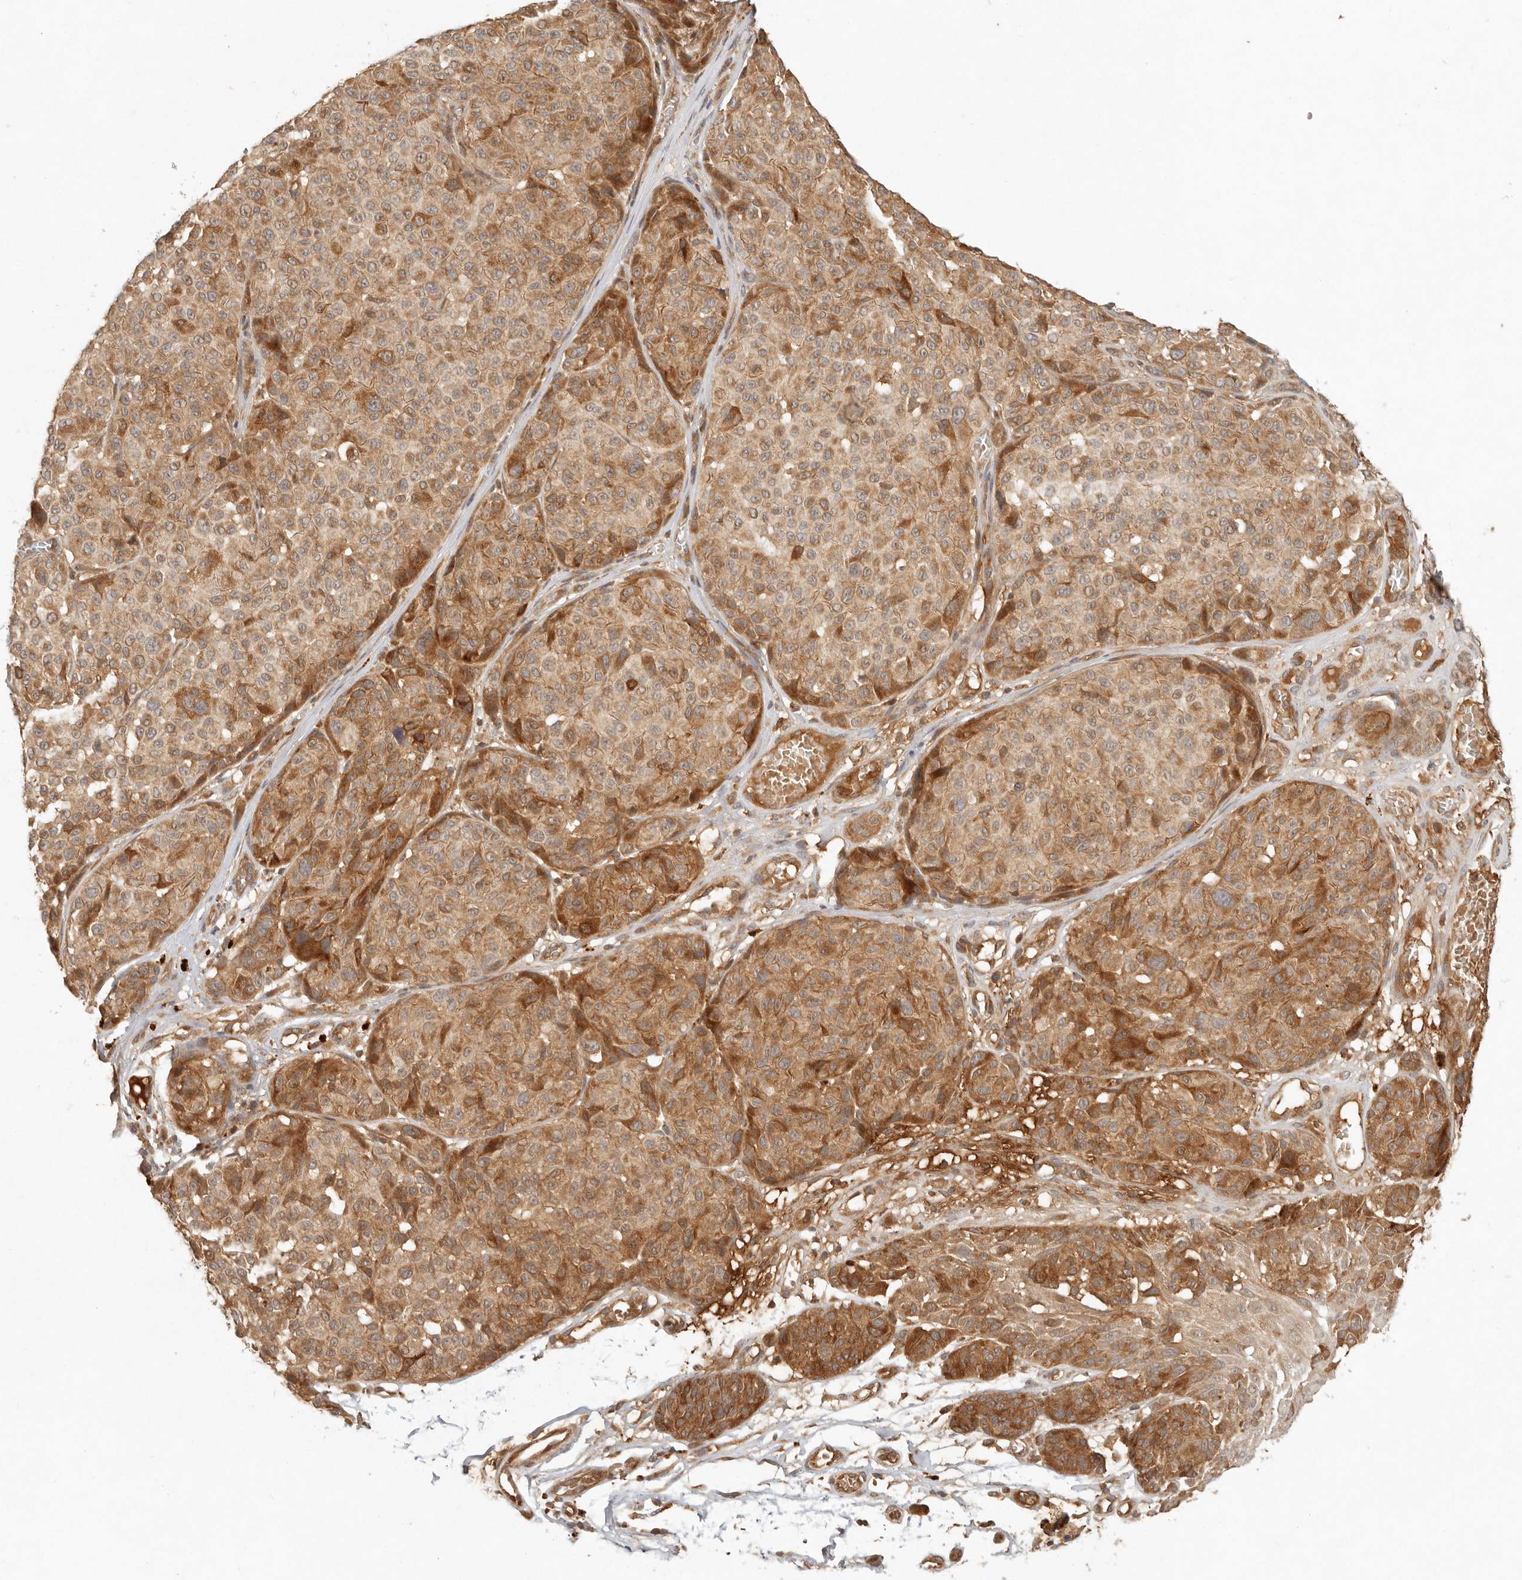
{"staining": {"intensity": "moderate", "quantity": ">75%", "location": "cytoplasmic/membranous"}, "tissue": "melanoma", "cell_type": "Tumor cells", "image_type": "cancer", "snomed": [{"axis": "morphology", "description": "Malignant melanoma, NOS"}, {"axis": "topography", "description": "Skin"}], "caption": "Tumor cells reveal medium levels of moderate cytoplasmic/membranous positivity in about >75% of cells in malignant melanoma. The protein of interest is shown in brown color, while the nuclei are stained blue.", "gene": "ANKRD61", "patient": {"sex": "male", "age": 83}}